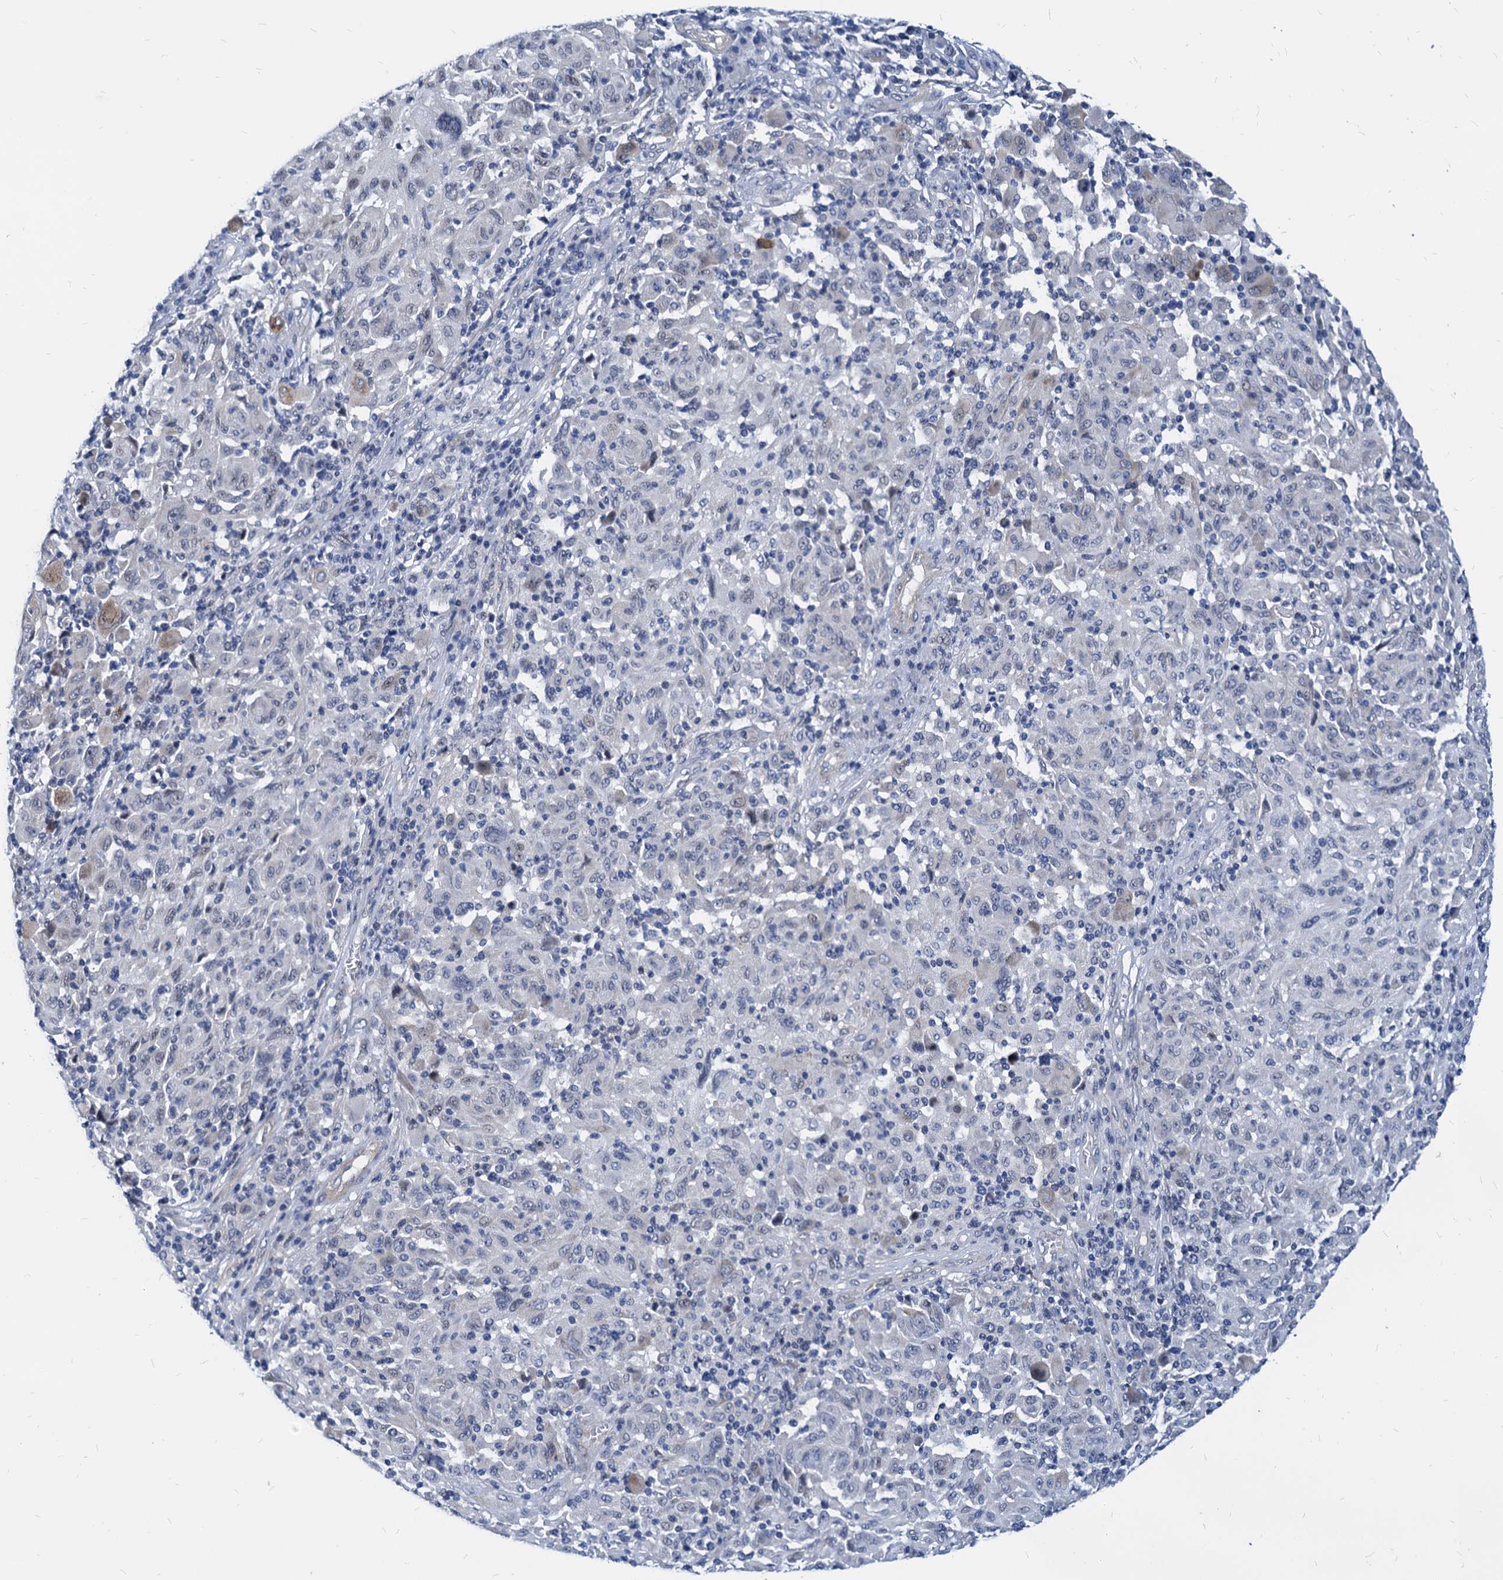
{"staining": {"intensity": "negative", "quantity": "none", "location": "none"}, "tissue": "melanoma", "cell_type": "Tumor cells", "image_type": "cancer", "snomed": [{"axis": "morphology", "description": "Malignant melanoma, NOS"}, {"axis": "topography", "description": "Skin"}], "caption": "Histopathology image shows no significant protein expression in tumor cells of melanoma.", "gene": "HSF2", "patient": {"sex": "male", "age": 53}}